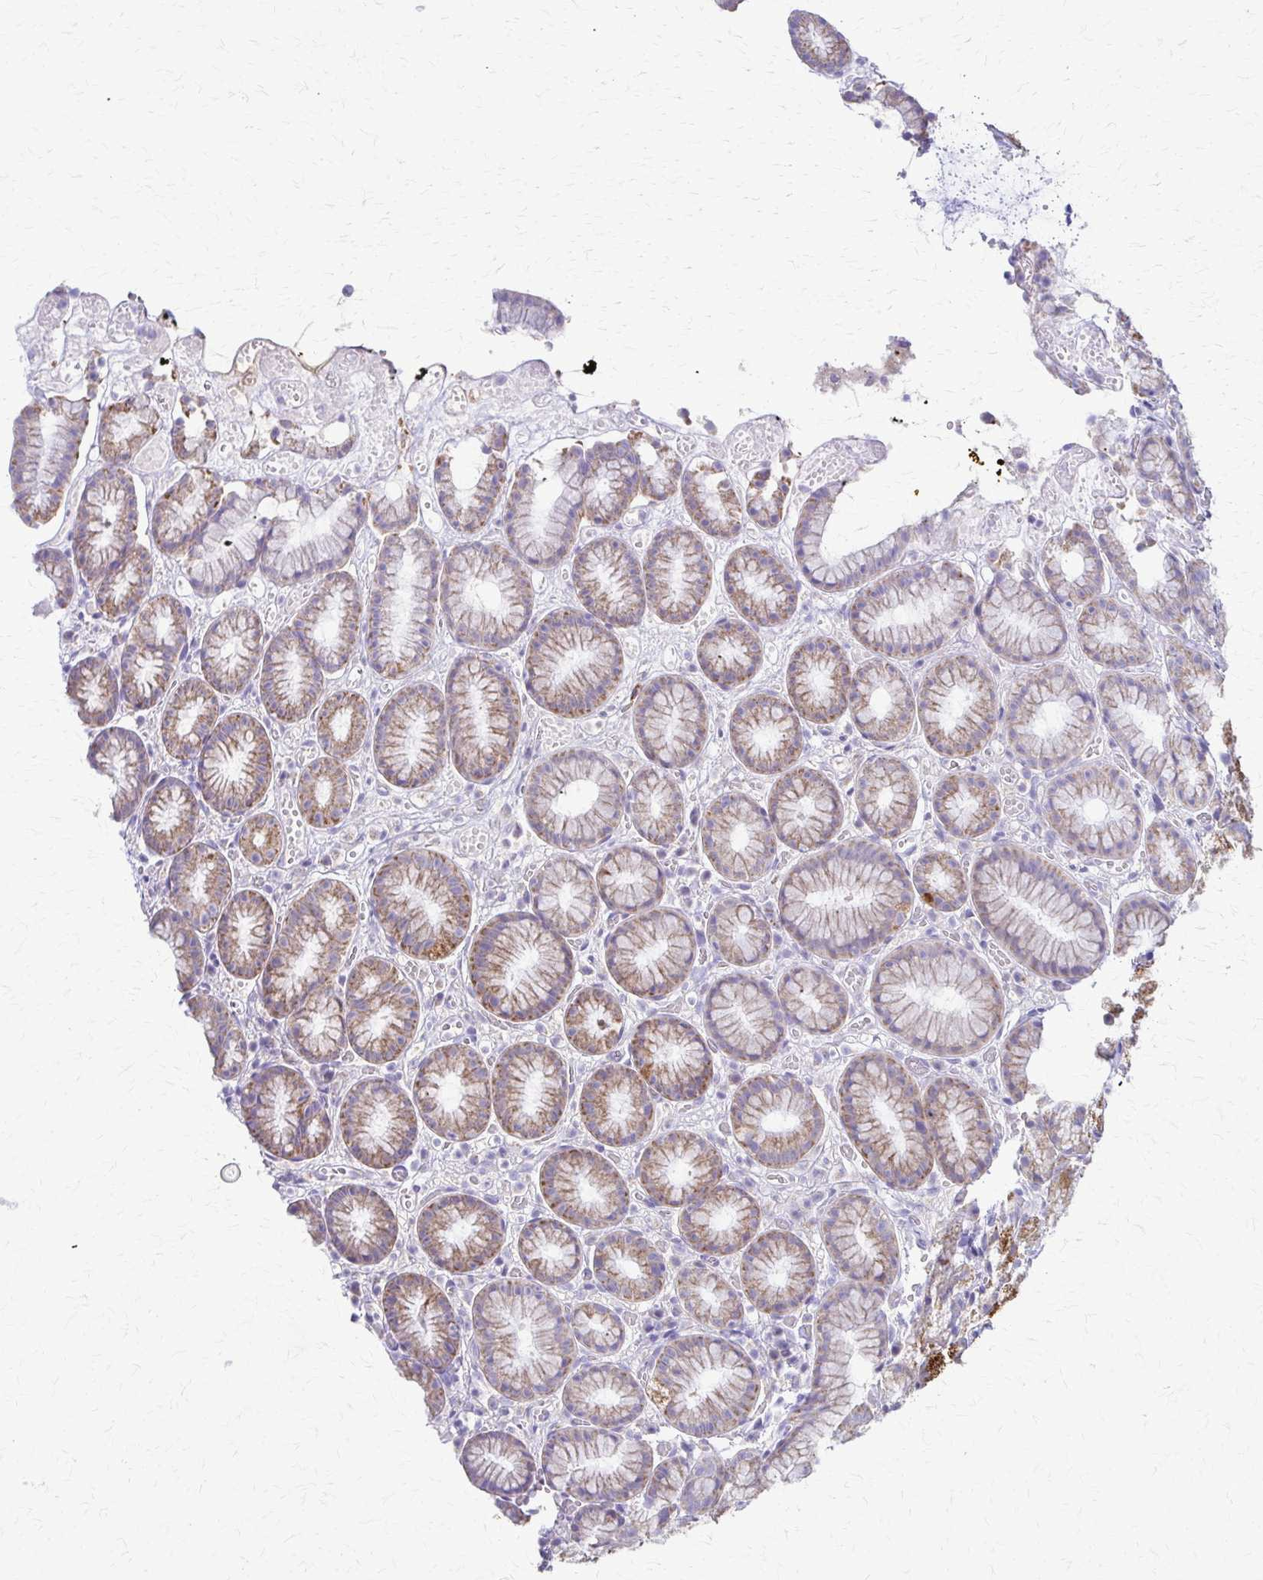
{"staining": {"intensity": "moderate", "quantity": "25%-75%", "location": "cytoplasmic/membranous"}, "tissue": "stomach", "cell_type": "Glandular cells", "image_type": "normal", "snomed": [{"axis": "morphology", "description": "Normal tissue, NOS"}, {"axis": "topography", "description": "Smooth muscle"}, {"axis": "topography", "description": "Stomach"}], "caption": "Immunohistochemical staining of benign human stomach shows moderate cytoplasmic/membranous protein positivity in approximately 25%-75% of glandular cells. (brown staining indicates protein expression, while blue staining denotes nuclei).", "gene": "SAMD13", "patient": {"sex": "male", "age": 70}}